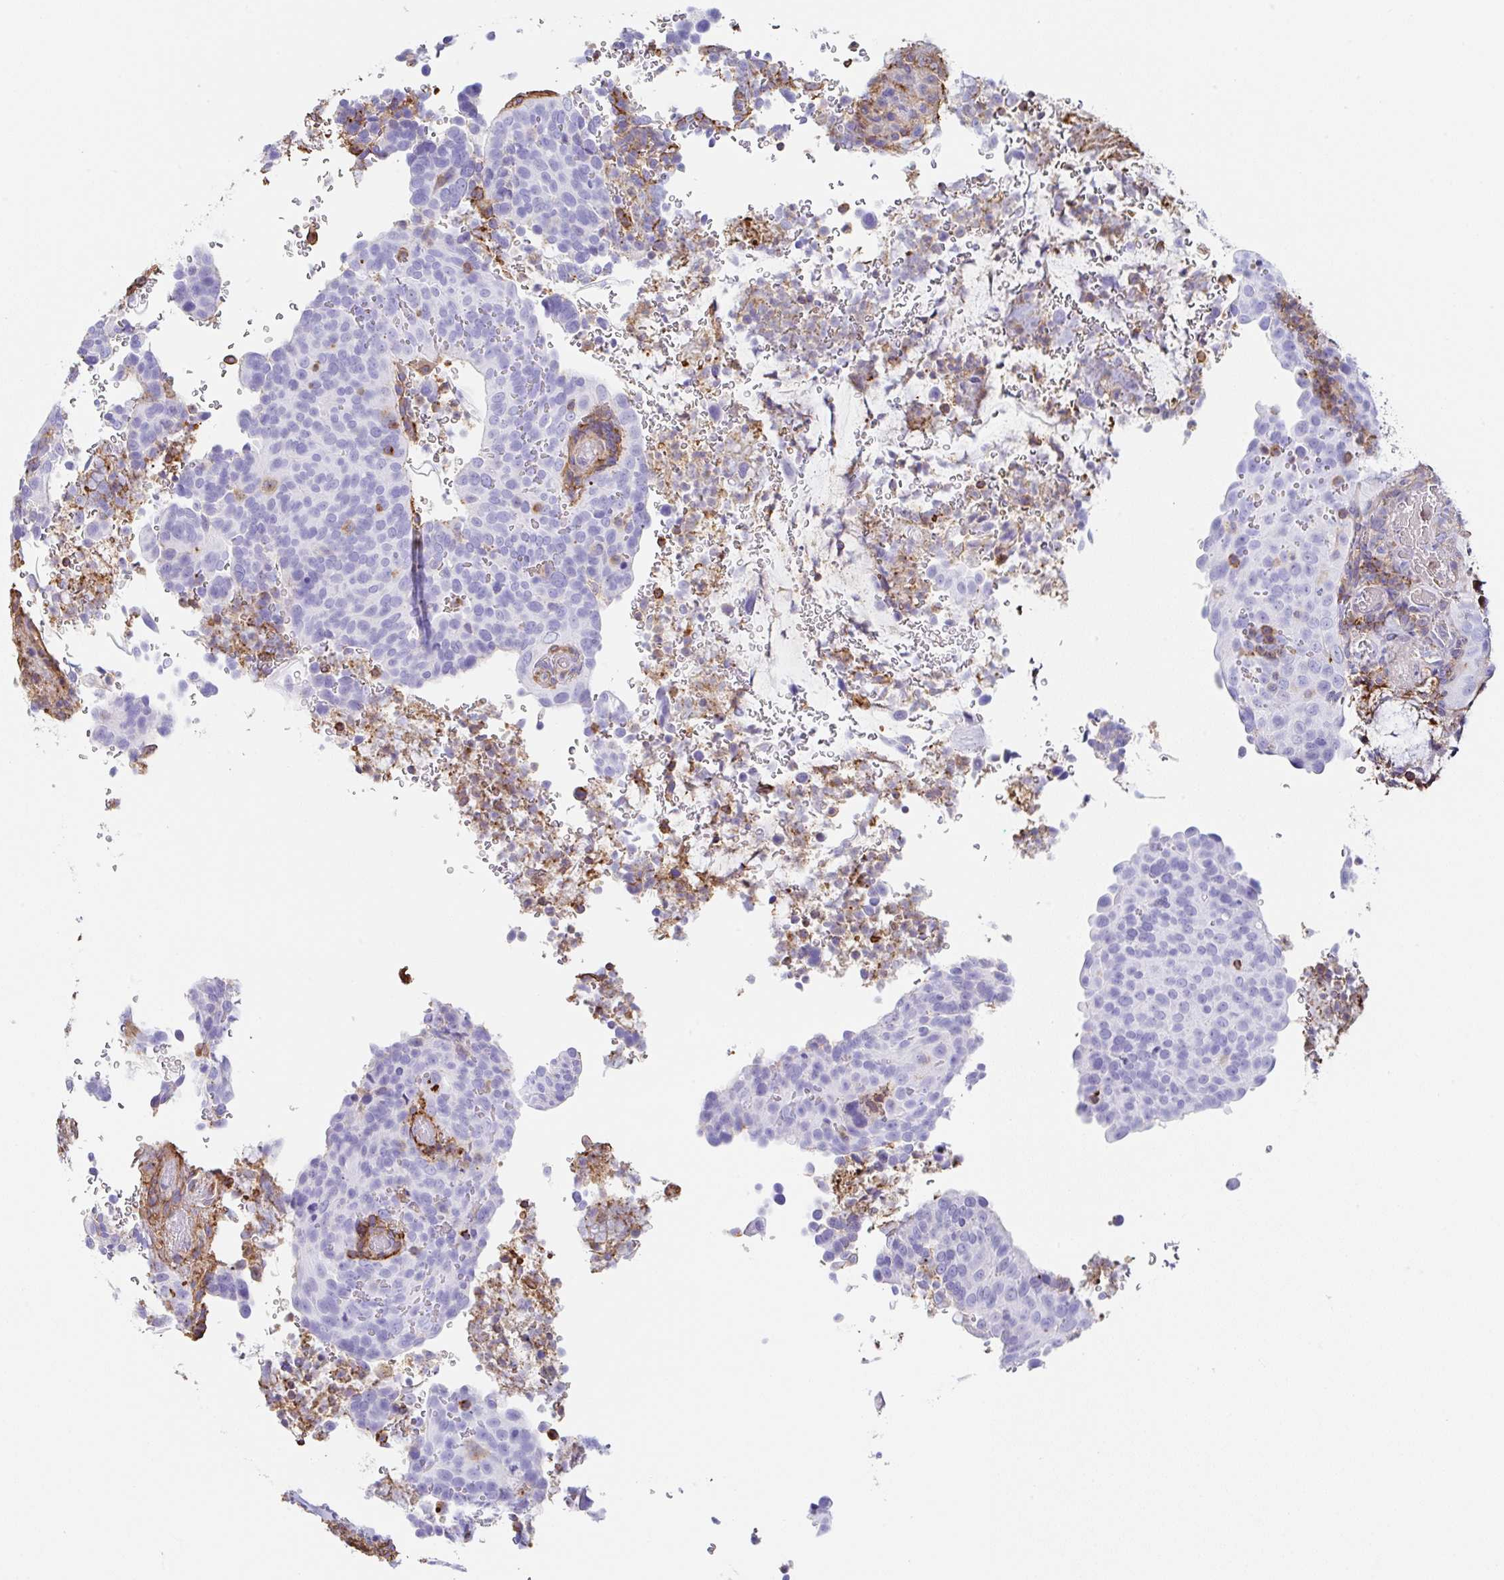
{"staining": {"intensity": "negative", "quantity": "none", "location": "none"}, "tissue": "cervical cancer", "cell_type": "Tumor cells", "image_type": "cancer", "snomed": [{"axis": "morphology", "description": "Squamous cell carcinoma, NOS"}, {"axis": "topography", "description": "Cervix"}], "caption": "Tumor cells are negative for brown protein staining in squamous cell carcinoma (cervical). (Immunohistochemistry, brightfield microscopy, high magnification).", "gene": "MTTP", "patient": {"sex": "female", "age": 38}}